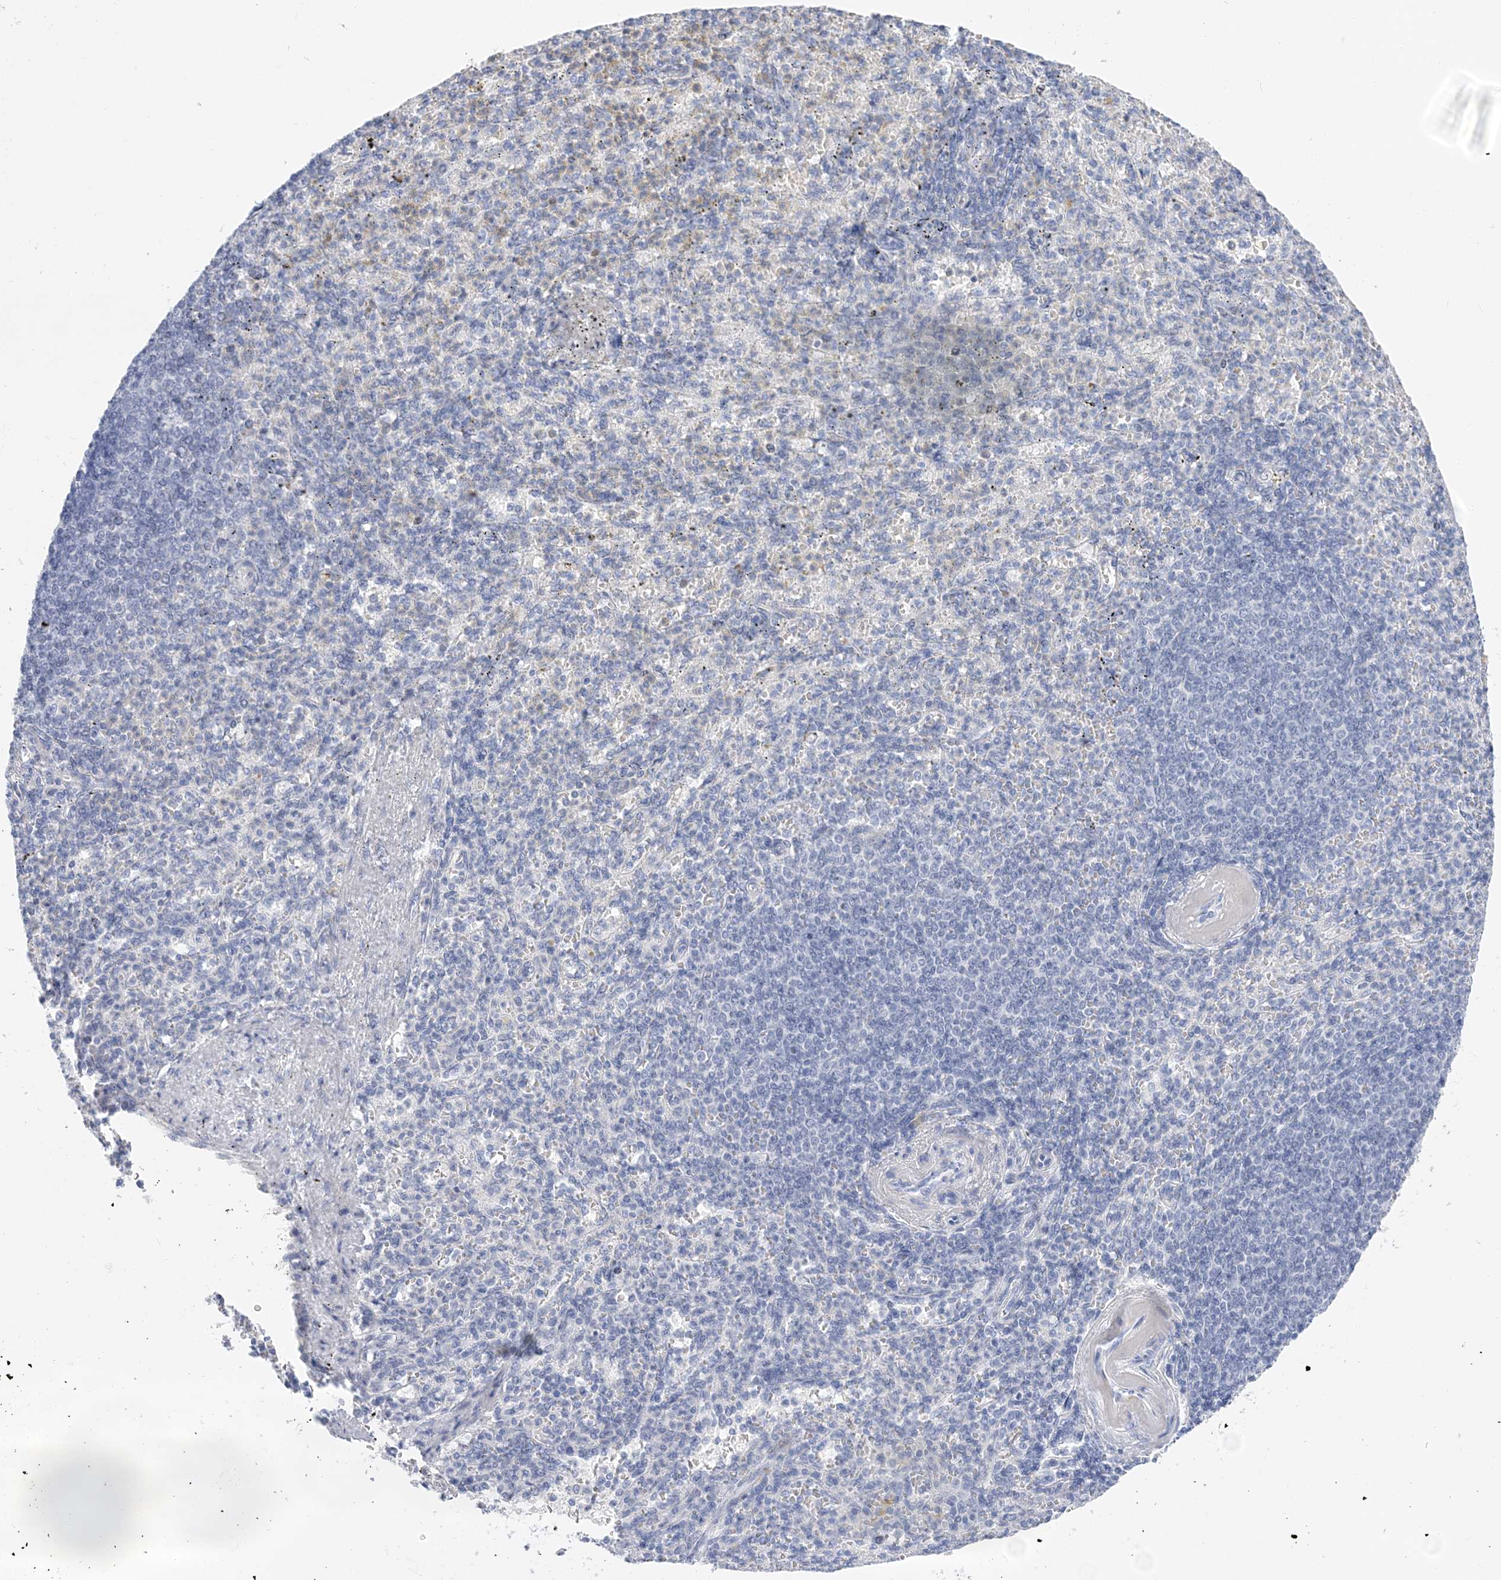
{"staining": {"intensity": "negative", "quantity": "none", "location": "none"}, "tissue": "spleen", "cell_type": "Cells in red pulp", "image_type": "normal", "snomed": [{"axis": "morphology", "description": "Normal tissue, NOS"}, {"axis": "topography", "description": "Spleen"}], "caption": "Spleen stained for a protein using immunohistochemistry reveals no expression cells in red pulp.", "gene": "SH3YL1", "patient": {"sex": "female", "age": 74}}